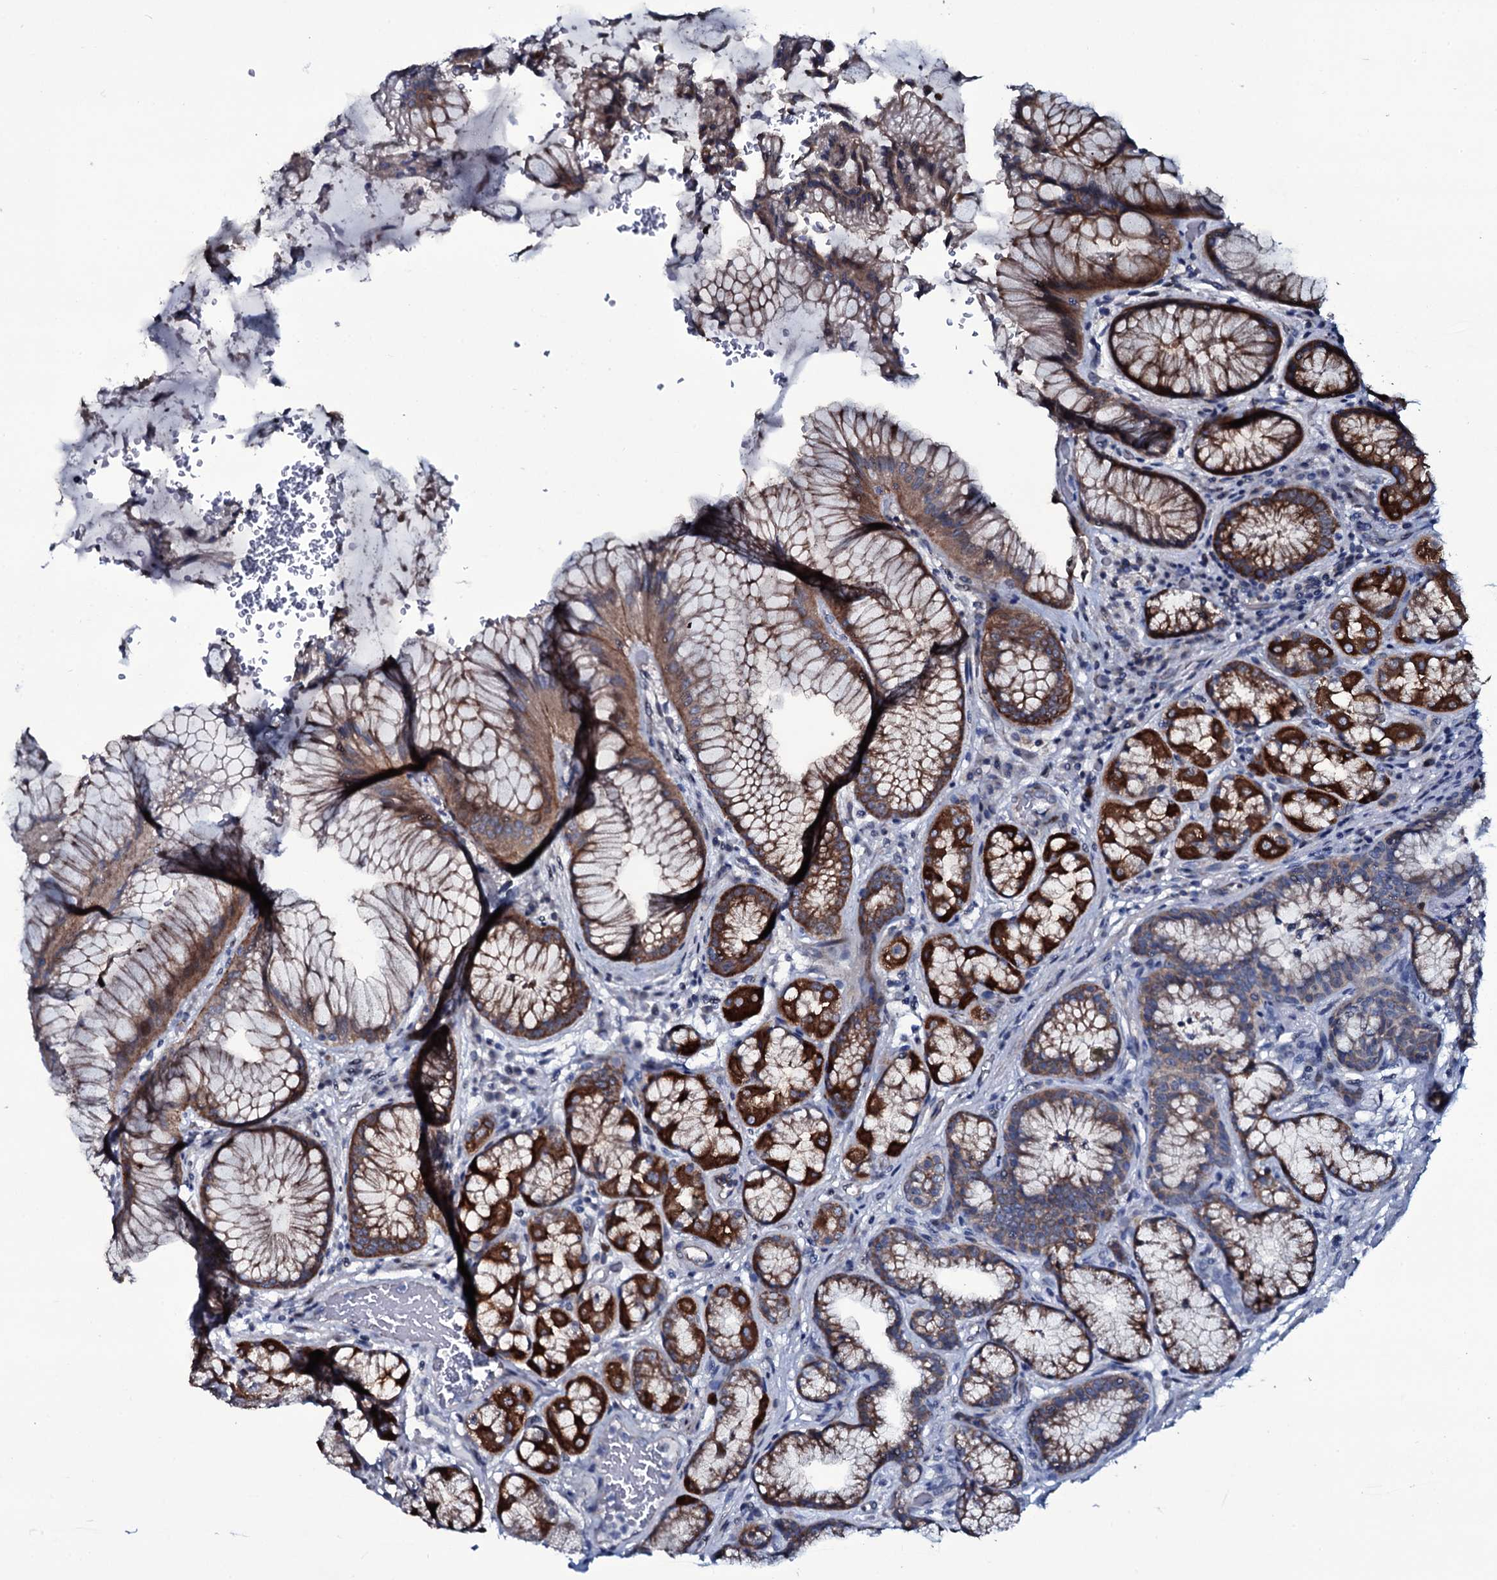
{"staining": {"intensity": "strong", "quantity": "25%-75%", "location": "cytoplasmic/membranous"}, "tissue": "stomach", "cell_type": "Glandular cells", "image_type": "normal", "snomed": [{"axis": "morphology", "description": "Normal tissue, NOS"}, {"axis": "topography", "description": "Stomach"}], "caption": "Immunohistochemical staining of unremarkable human stomach displays 25%-75% levels of strong cytoplasmic/membranous protein staining in about 25%-75% of glandular cells.", "gene": "WIPF3", "patient": {"sex": "male", "age": 63}}